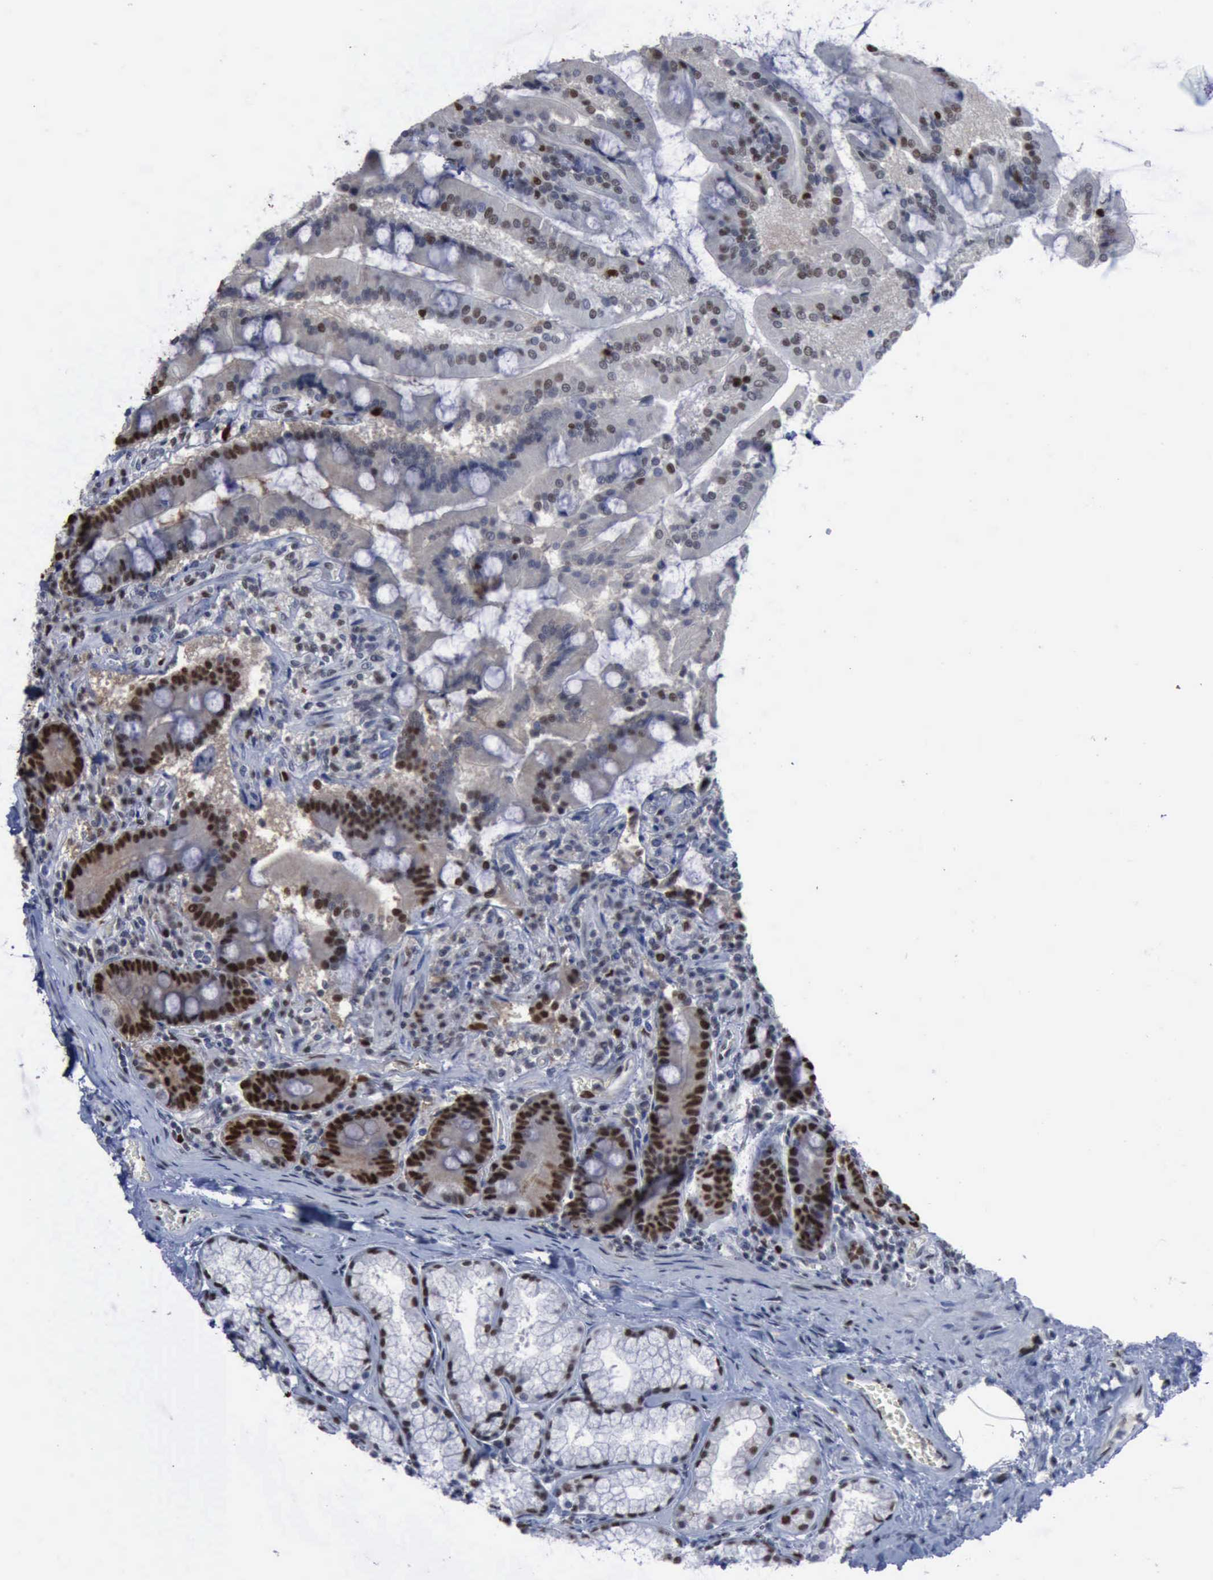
{"staining": {"intensity": "moderate", "quantity": "25%-75%", "location": "nuclear"}, "tissue": "duodenum", "cell_type": "Glandular cells", "image_type": "normal", "snomed": [{"axis": "morphology", "description": "Normal tissue, NOS"}, {"axis": "topography", "description": "Duodenum"}], "caption": "Duodenum stained with DAB (3,3'-diaminobenzidine) immunohistochemistry (IHC) demonstrates medium levels of moderate nuclear expression in approximately 25%-75% of glandular cells. (DAB = brown stain, brightfield microscopy at high magnification).", "gene": "PCNA", "patient": {"sex": "female", "age": 64}}